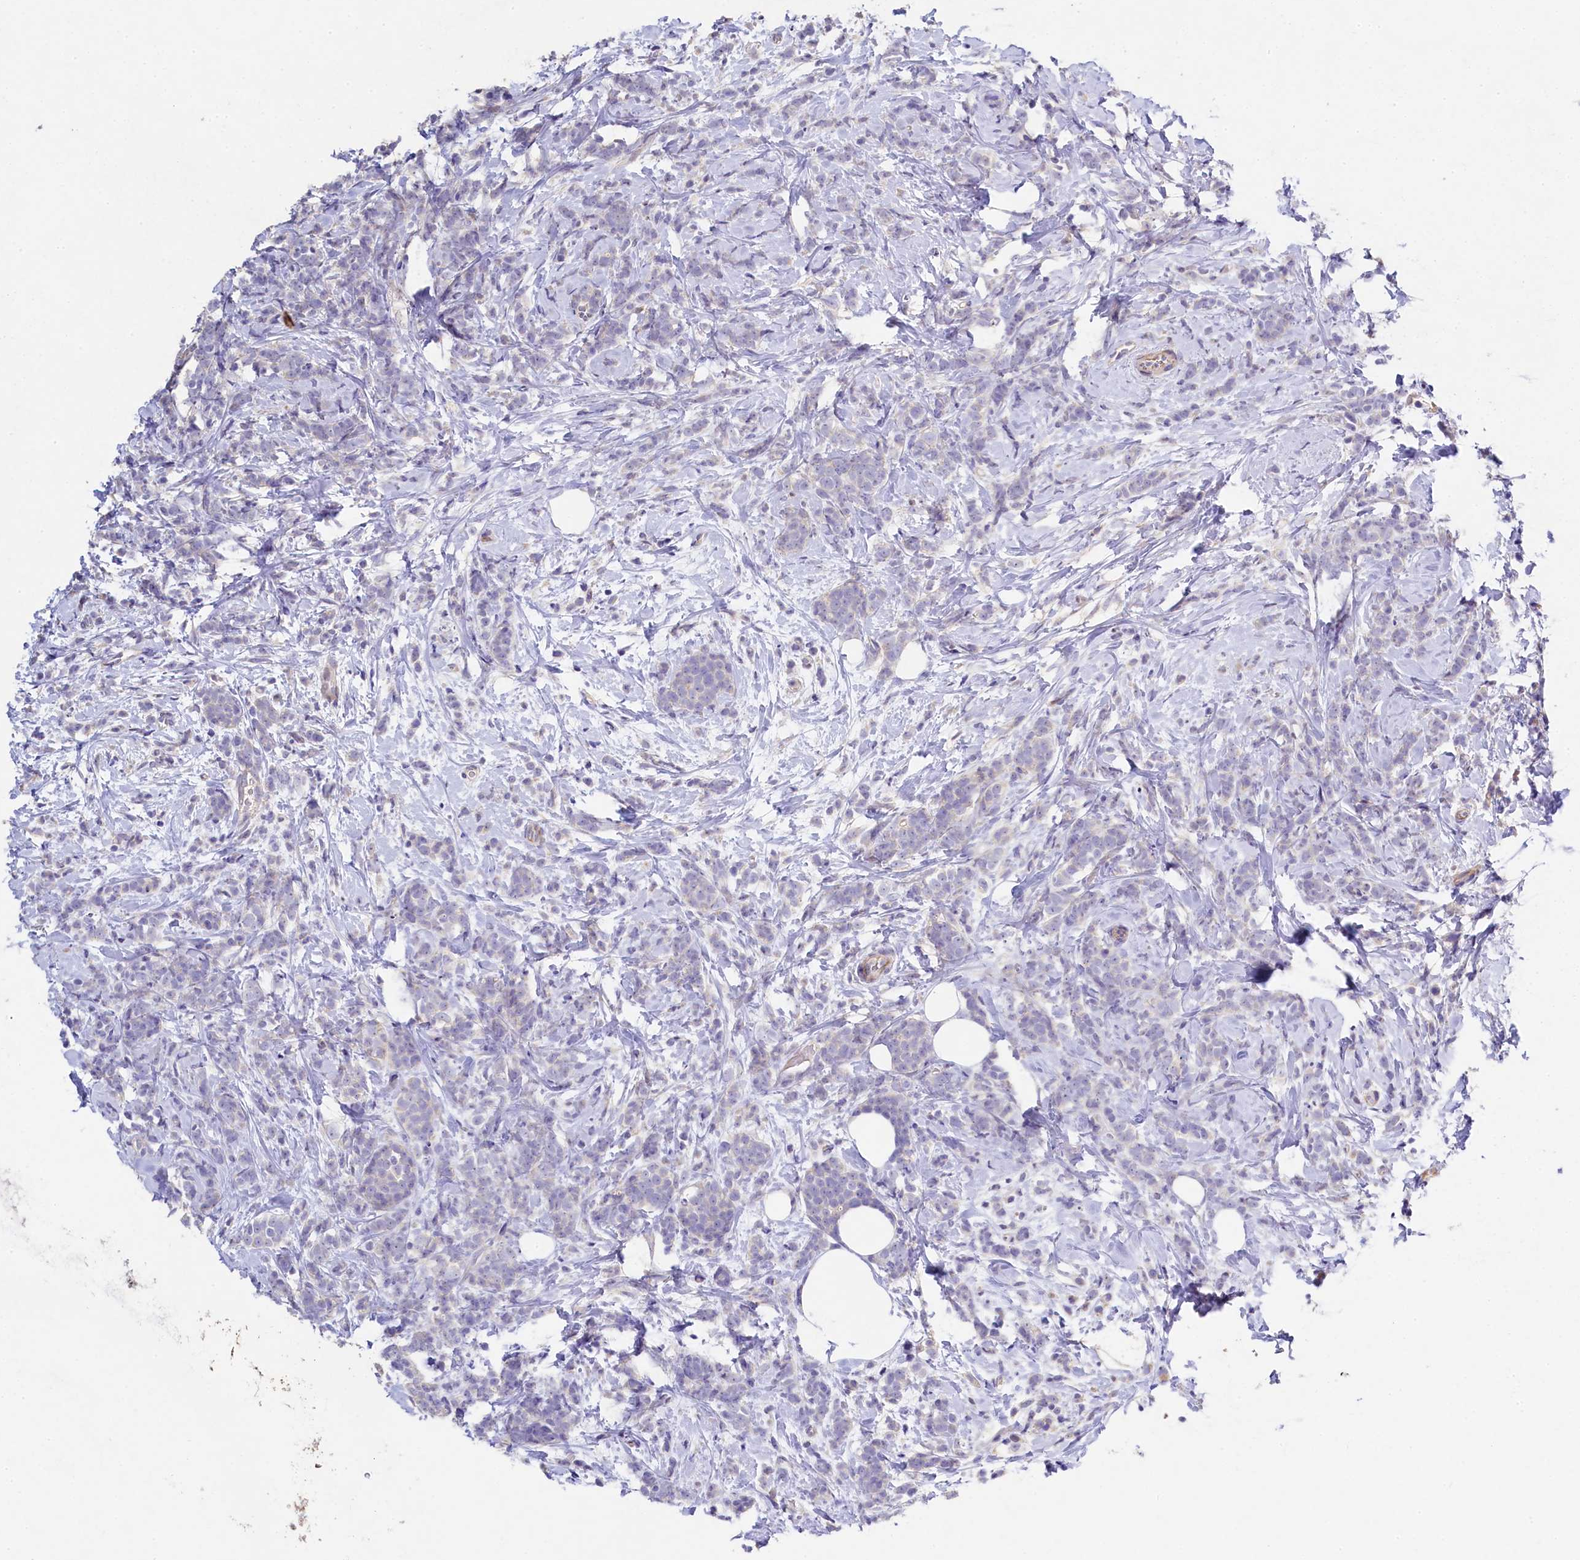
{"staining": {"intensity": "negative", "quantity": "none", "location": "none"}, "tissue": "breast cancer", "cell_type": "Tumor cells", "image_type": "cancer", "snomed": [{"axis": "morphology", "description": "Lobular carcinoma"}, {"axis": "topography", "description": "Breast"}], "caption": "A photomicrograph of breast lobular carcinoma stained for a protein demonstrates no brown staining in tumor cells. The staining is performed using DAB brown chromogen with nuclei counter-stained in using hematoxylin.", "gene": "FXYD6", "patient": {"sex": "female", "age": 58}}